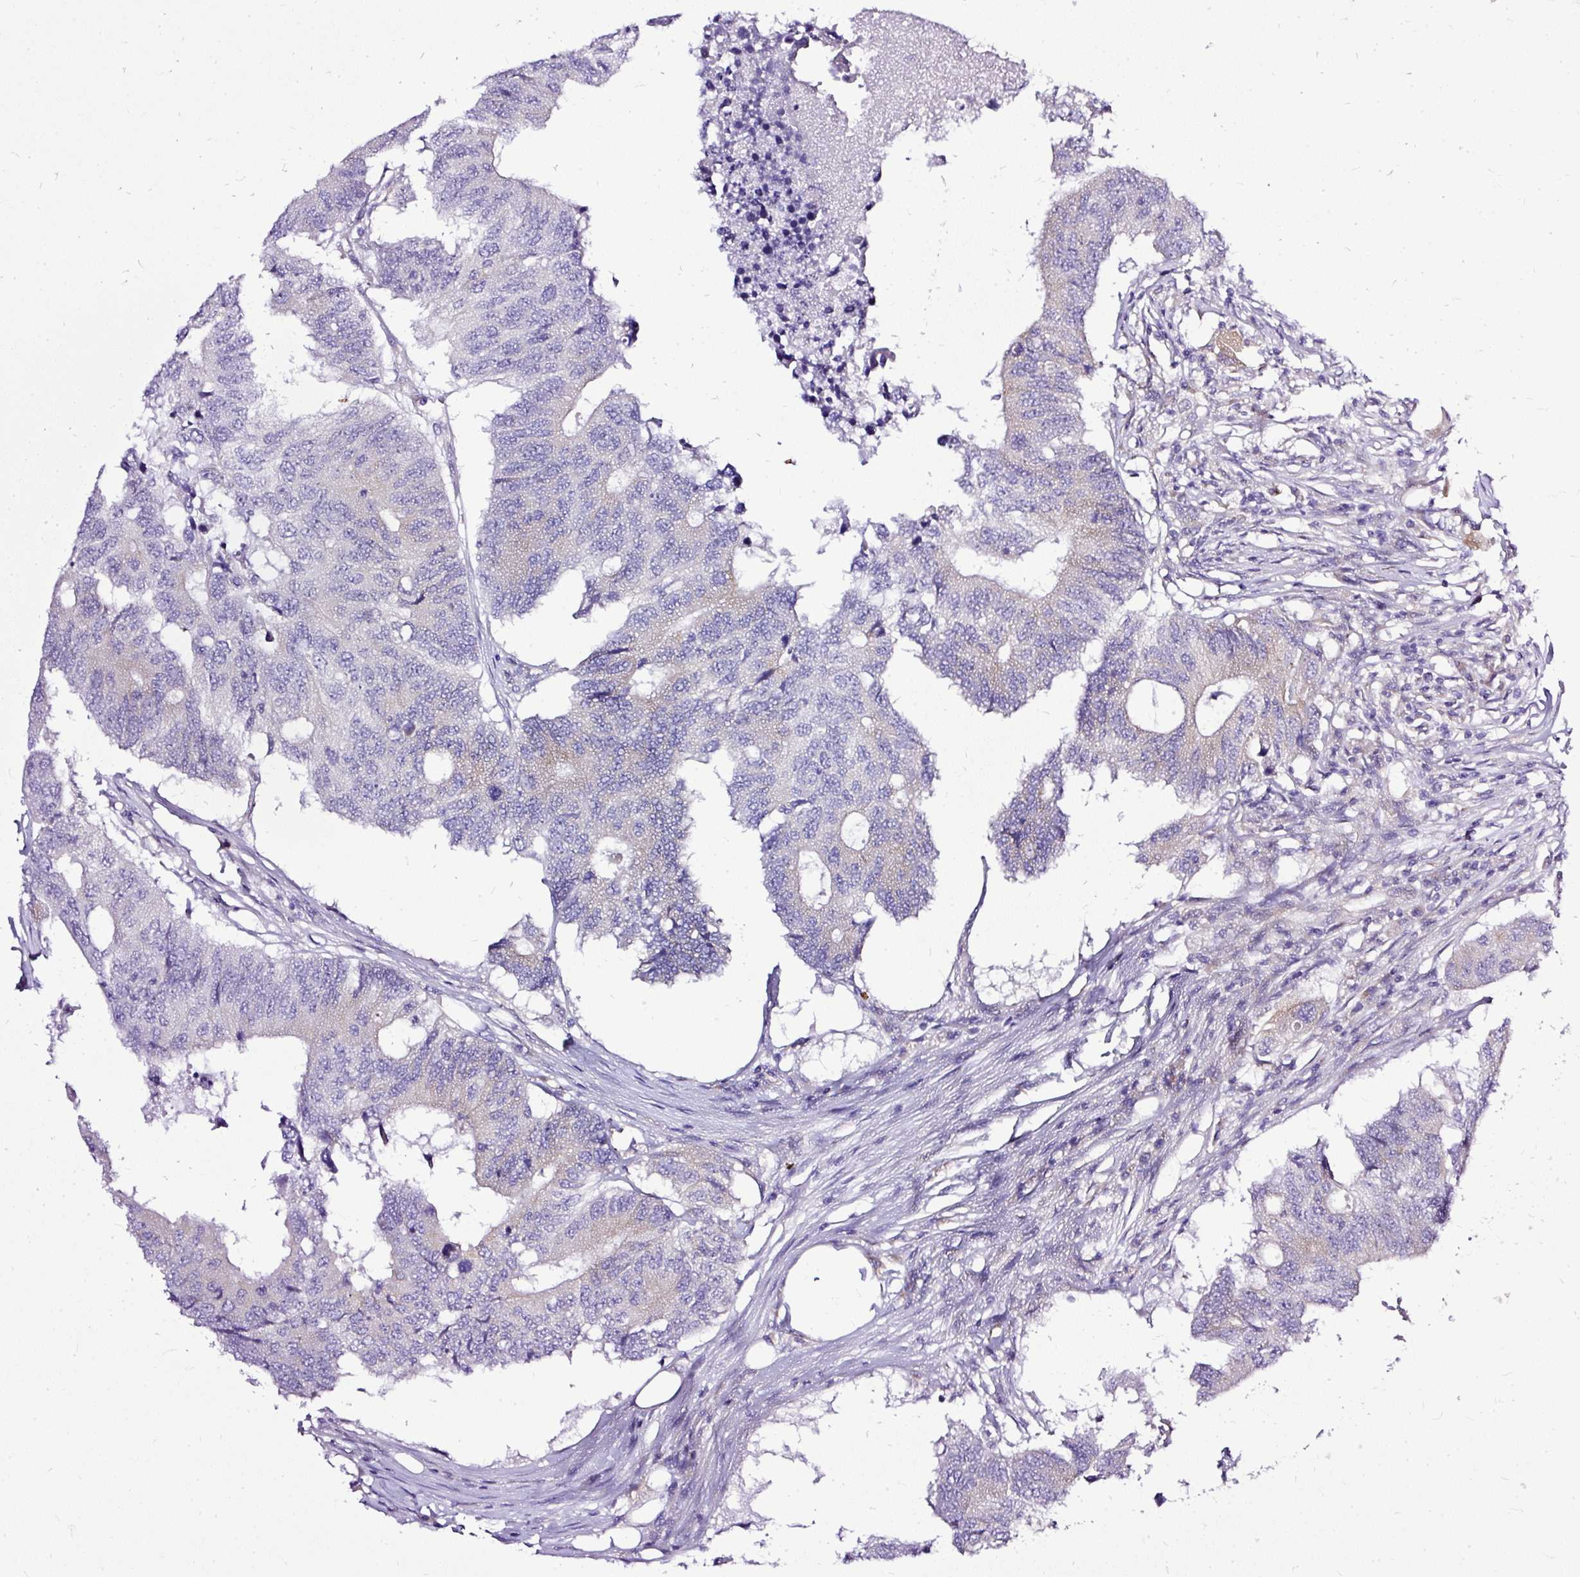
{"staining": {"intensity": "negative", "quantity": "none", "location": "none"}, "tissue": "colorectal cancer", "cell_type": "Tumor cells", "image_type": "cancer", "snomed": [{"axis": "morphology", "description": "Adenocarcinoma, NOS"}, {"axis": "topography", "description": "Colon"}], "caption": "Tumor cells are negative for brown protein staining in adenocarcinoma (colorectal).", "gene": "AMFR", "patient": {"sex": "male", "age": 71}}